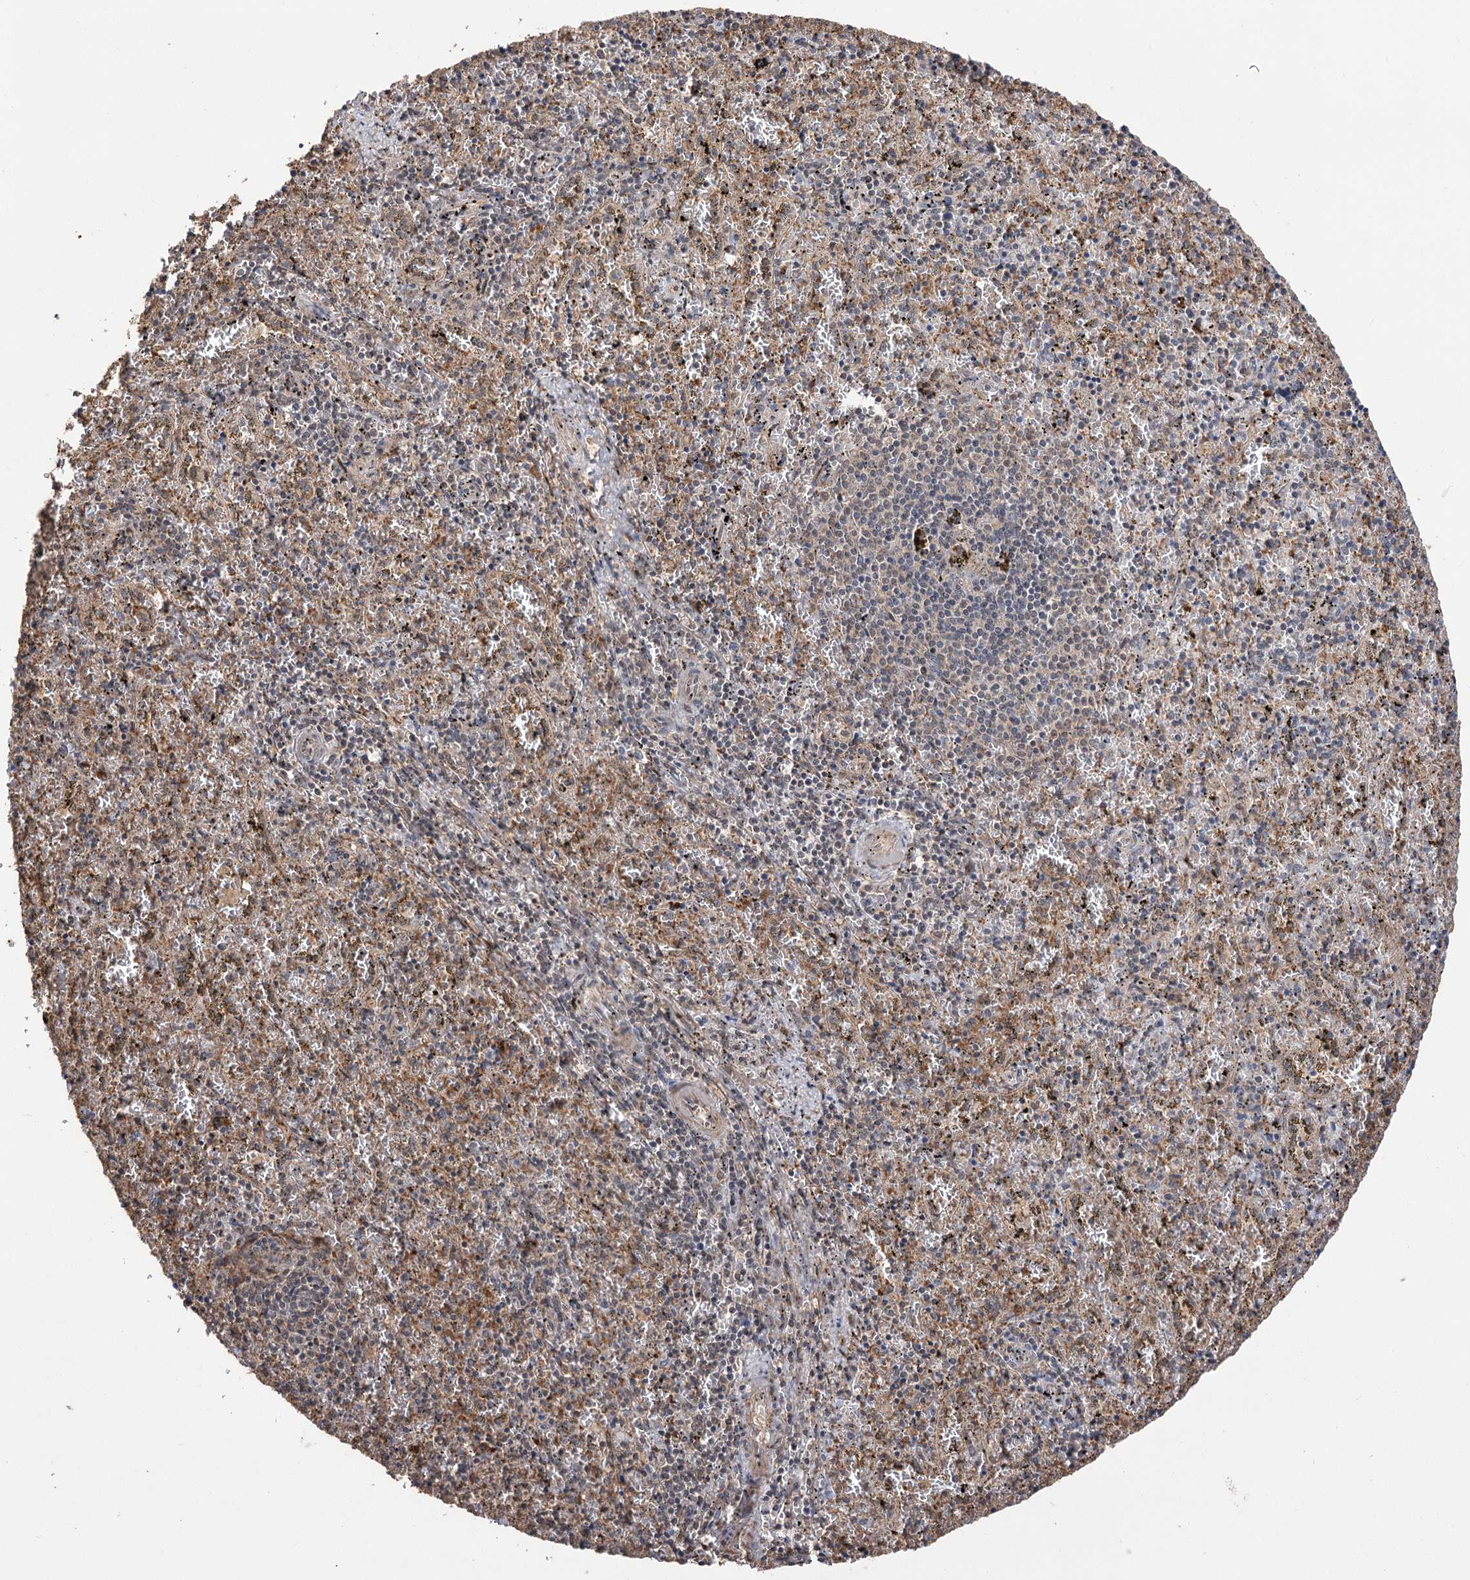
{"staining": {"intensity": "weak", "quantity": "25%-75%", "location": "cytoplasmic/membranous"}, "tissue": "spleen", "cell_type": "Cells in red pulp", "image_type": "normal", "snomed": [{"axis": "morphology", "description": "Normal tissue, NOS"}, {"axis": "topography", "description": "Spleen"}], "caption": "Cells in red pulp exhibit weak cytoplasmic/membranous positivity in approximately 25%-75% of cells in unremarkable spleen. Nuclei are stained in blue.", "gene": "TENM2", "patient": {"sex": "male", "age": 11}}